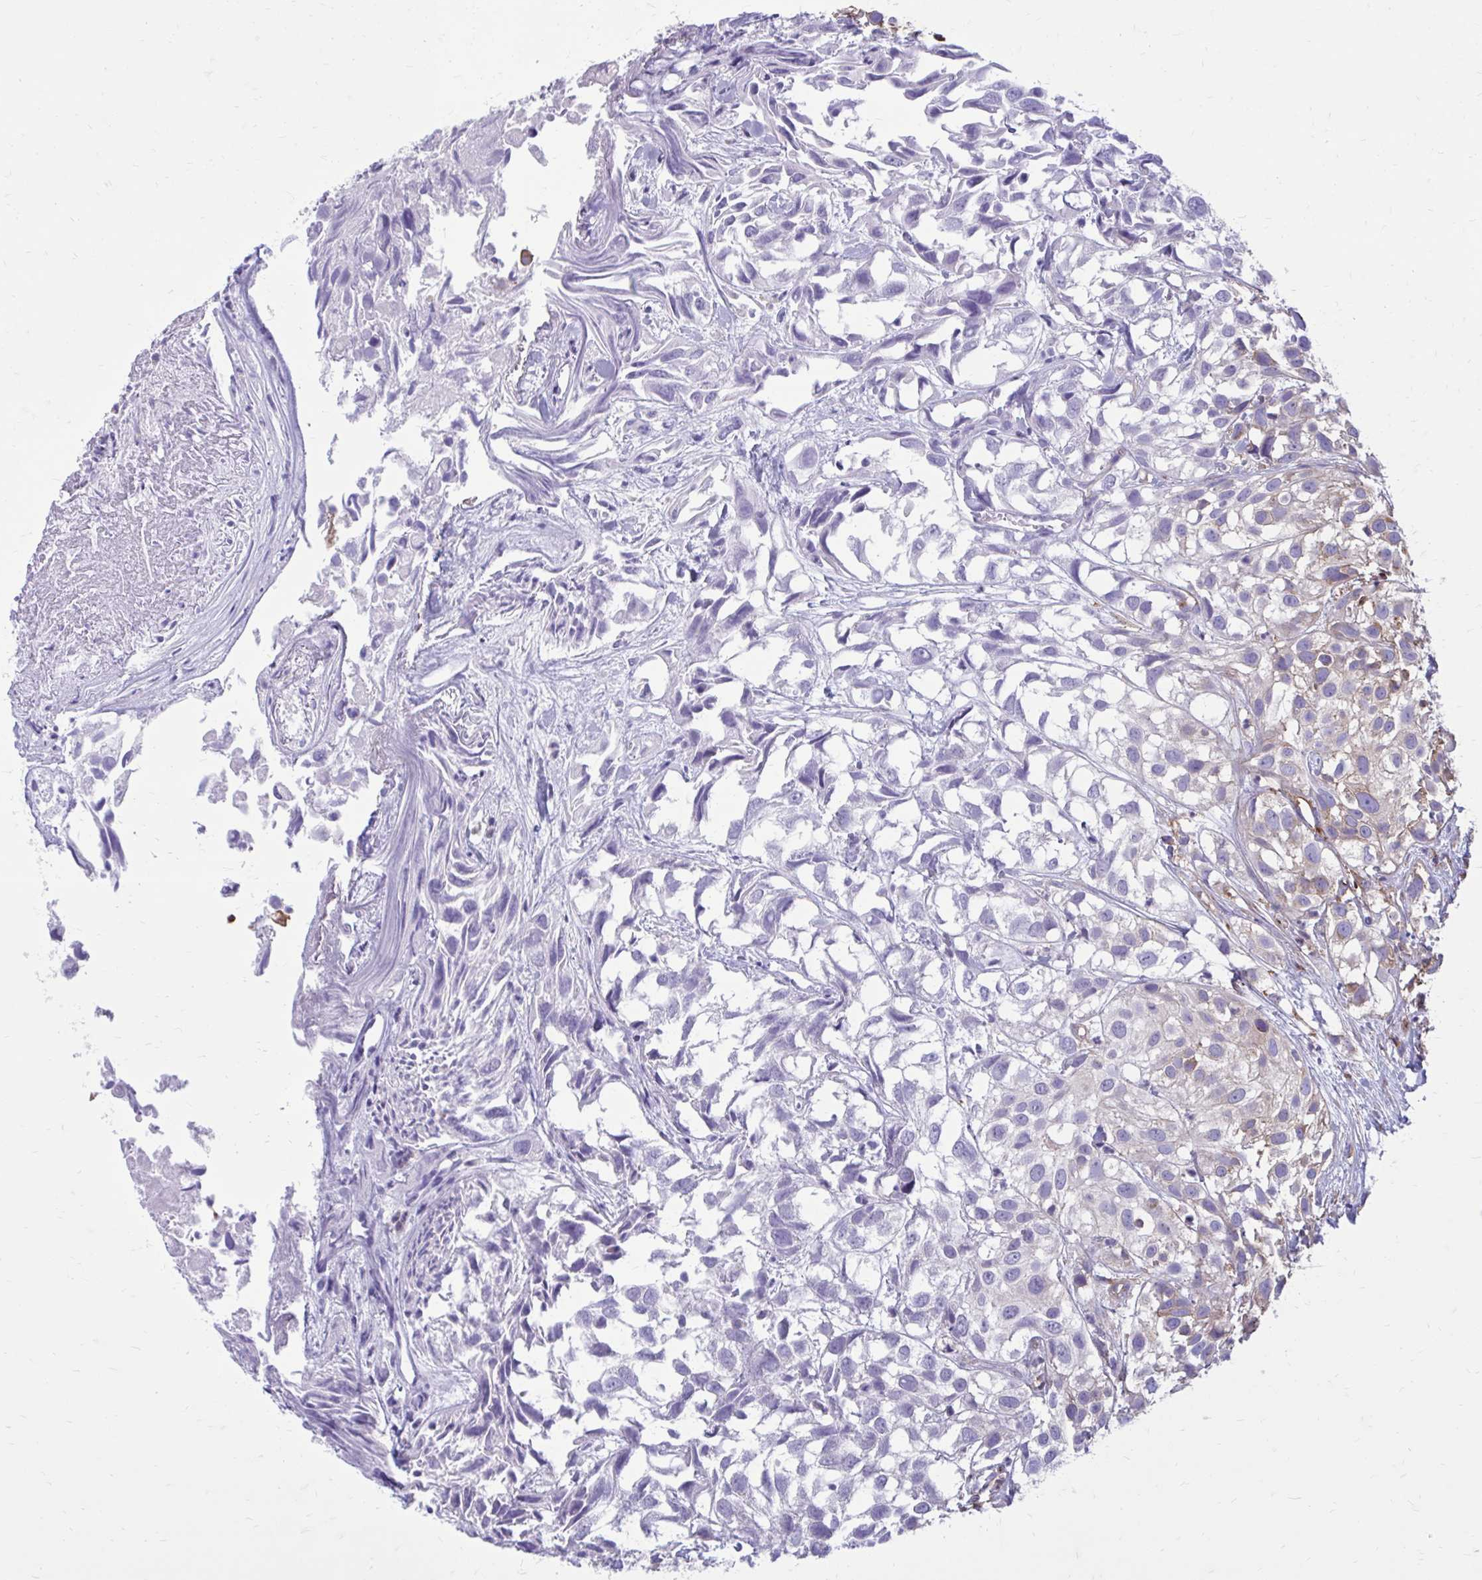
{"staining": {"intensity": "weak", "quantity": "25%-75%", "location": "cytoplasmic/membranous"}, "tissue": "urothelial cancer", "cell_type": "Tumor cells", "image_type": "cancer", "snomed": [{"axis": "morphology", "description": "Urothelial carcinoma, High grade"}, {"axis": "topography", "description": "Urinary bladder"}], "caption": "The micrograph exhibits staining of urothelial cancer, revealing weak cytoplasmic/membranous protein expression (brown color) within tumor cells.", "gene": "CLTA", "patient": {"sex": "male", "age": 56}}